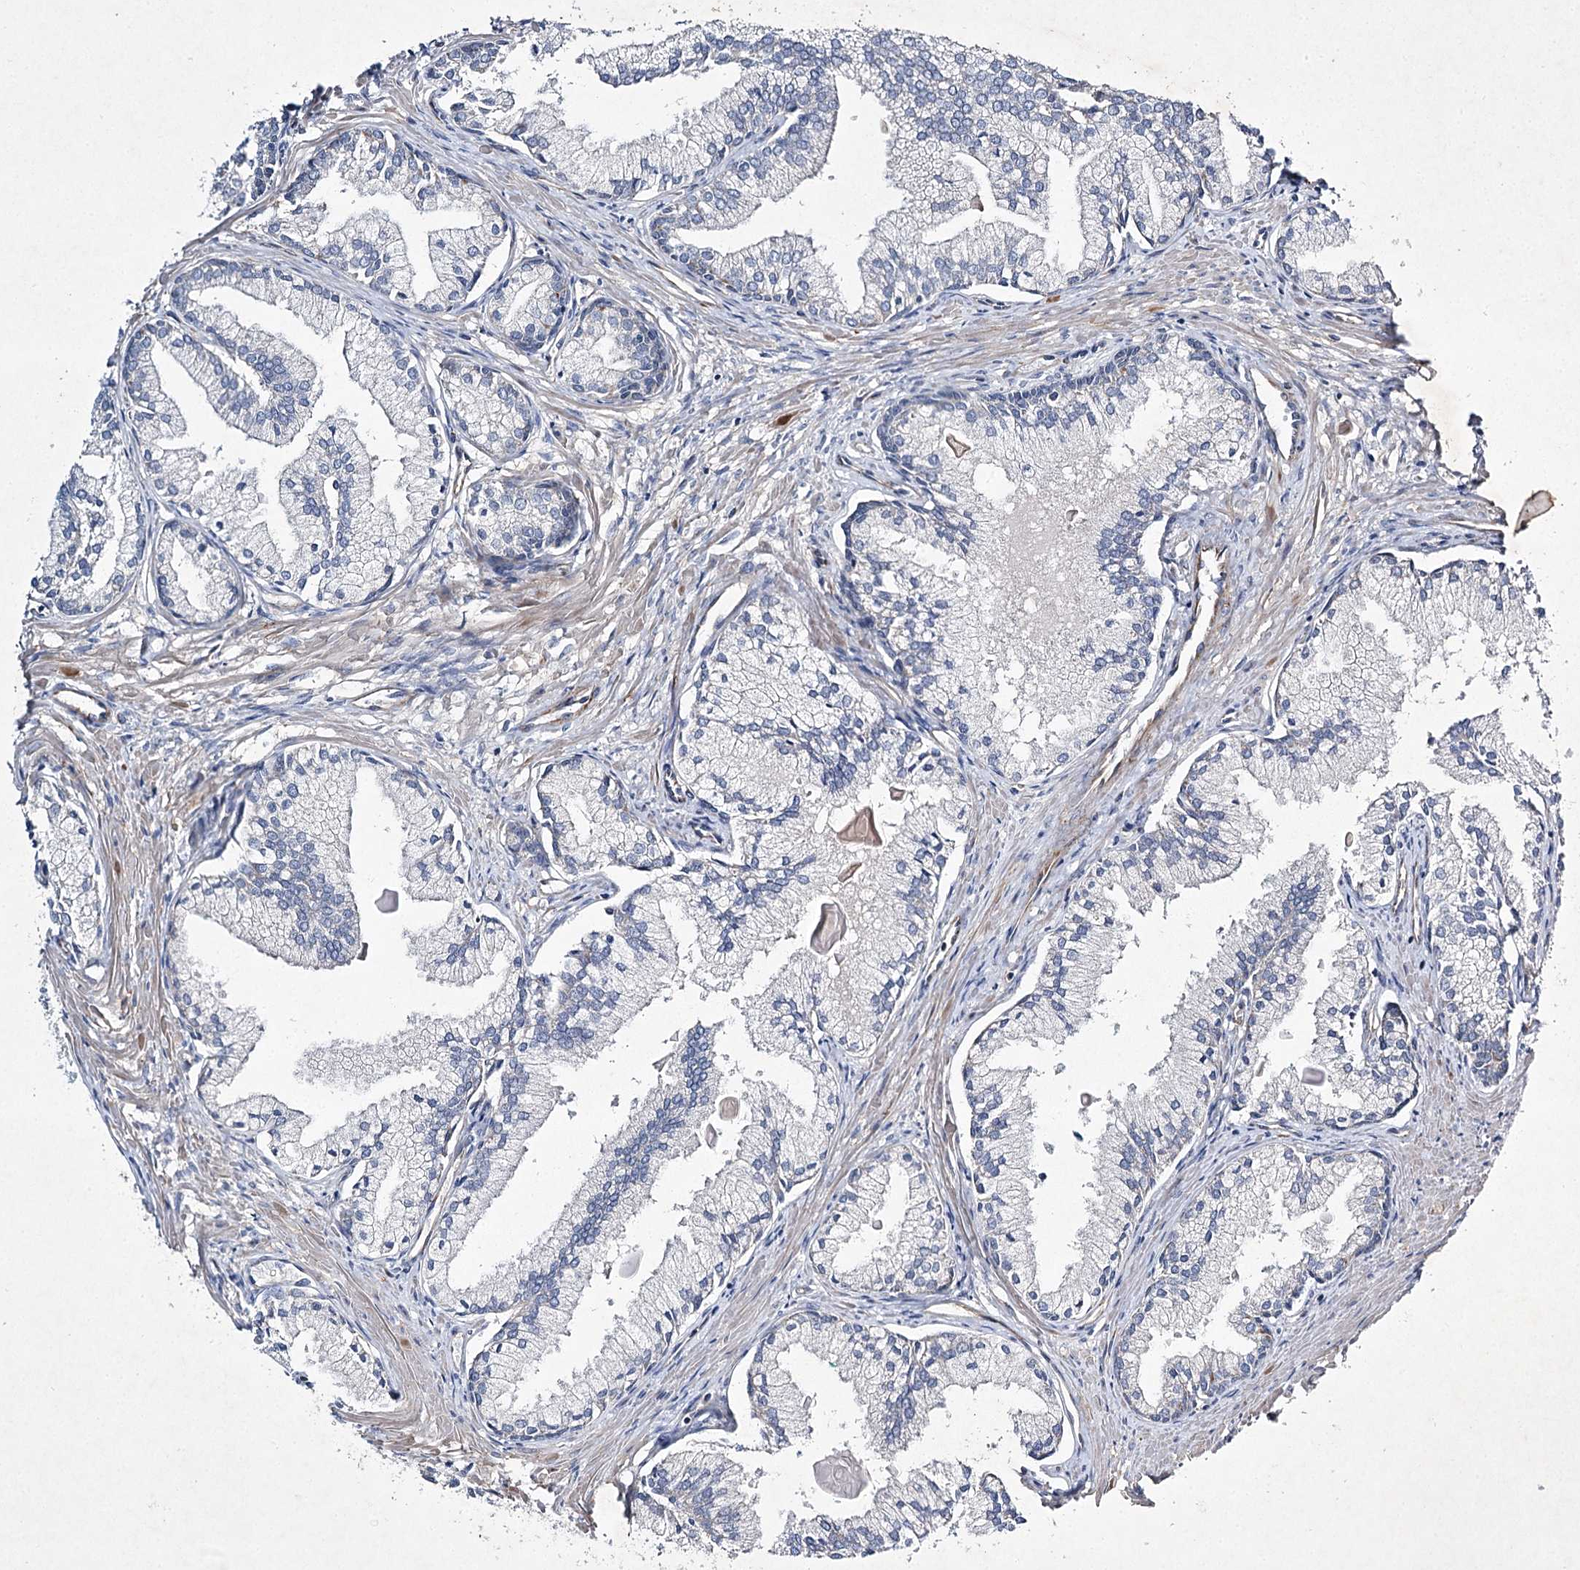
{"staining": {"intensity": "negative", "quantity": "none", "location": "none"}, "tissue": "prostate cancer", "cell_type": "Tumor cells", "image_type": "cancer", "snomed": [{"axis": "morphology", "description": "Adenocarcinoma, High grade"}, {"axis": "topography", "description": "Prostate"}], "caption": "Micrograph shows no significant protein staining in tumor cells of prostate cancer.", "gene": "KIAA0825", "patient": {"sex": "male", "age": 68}}